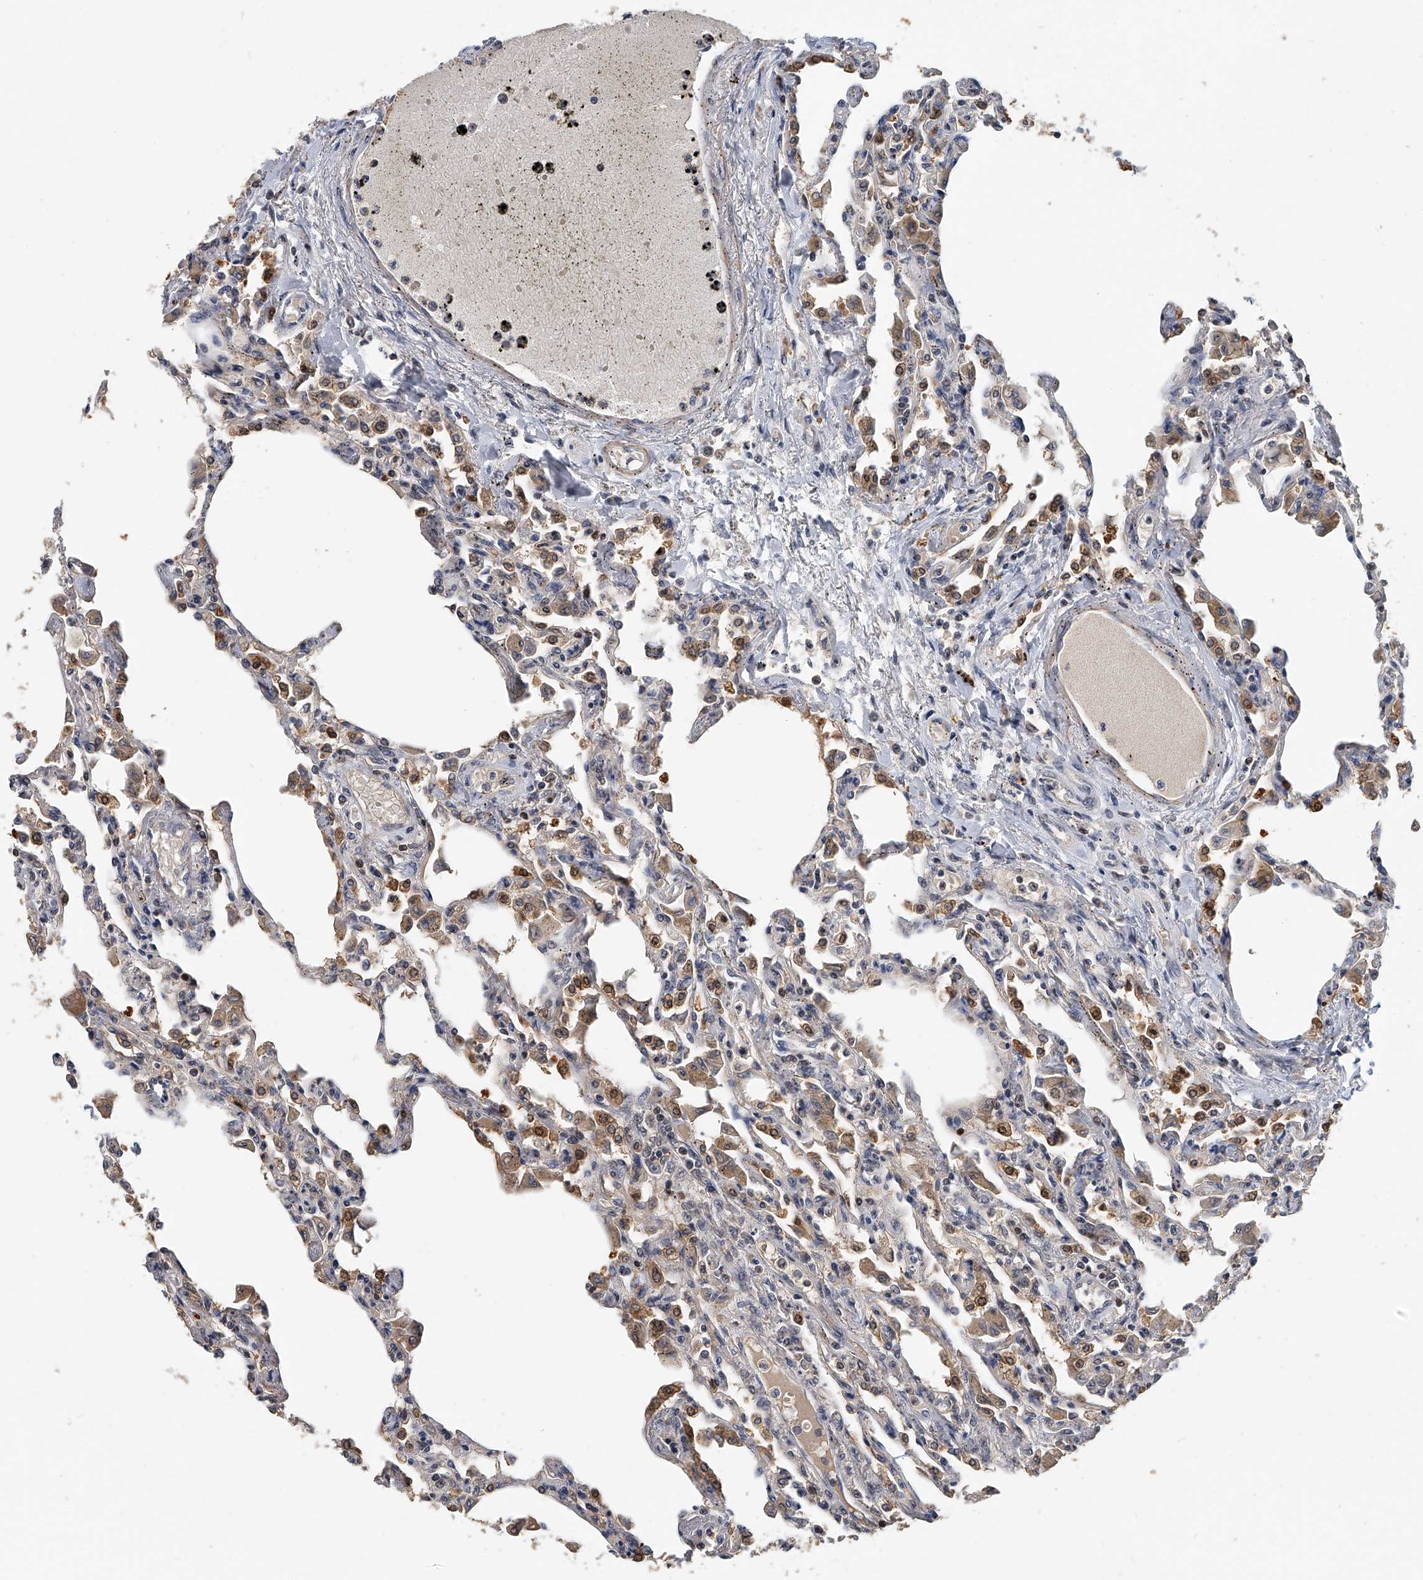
{"staining": {"intensity": "strong", "quantity": "25%-75%", "location": "cytoplasmic/membranous,nuclear"}, "tissue": "lung", "cell_type": "Alveolar cells", "image_type": "normal", "snomed": [{"axis": "morphology", "description": "Normal tissue, NOS"}, {"axis": "topography", "description": "Bronchus"}, {"axis": "topography", "description": "Lung"}], "caption": "Lung stained with IHC shows strong cytoplasmic/membranous,nuclear expression in approximately 25%-75% of alveolar cells.", "gene": "CD200", "patient": {"sex": "female", "age": 49}}